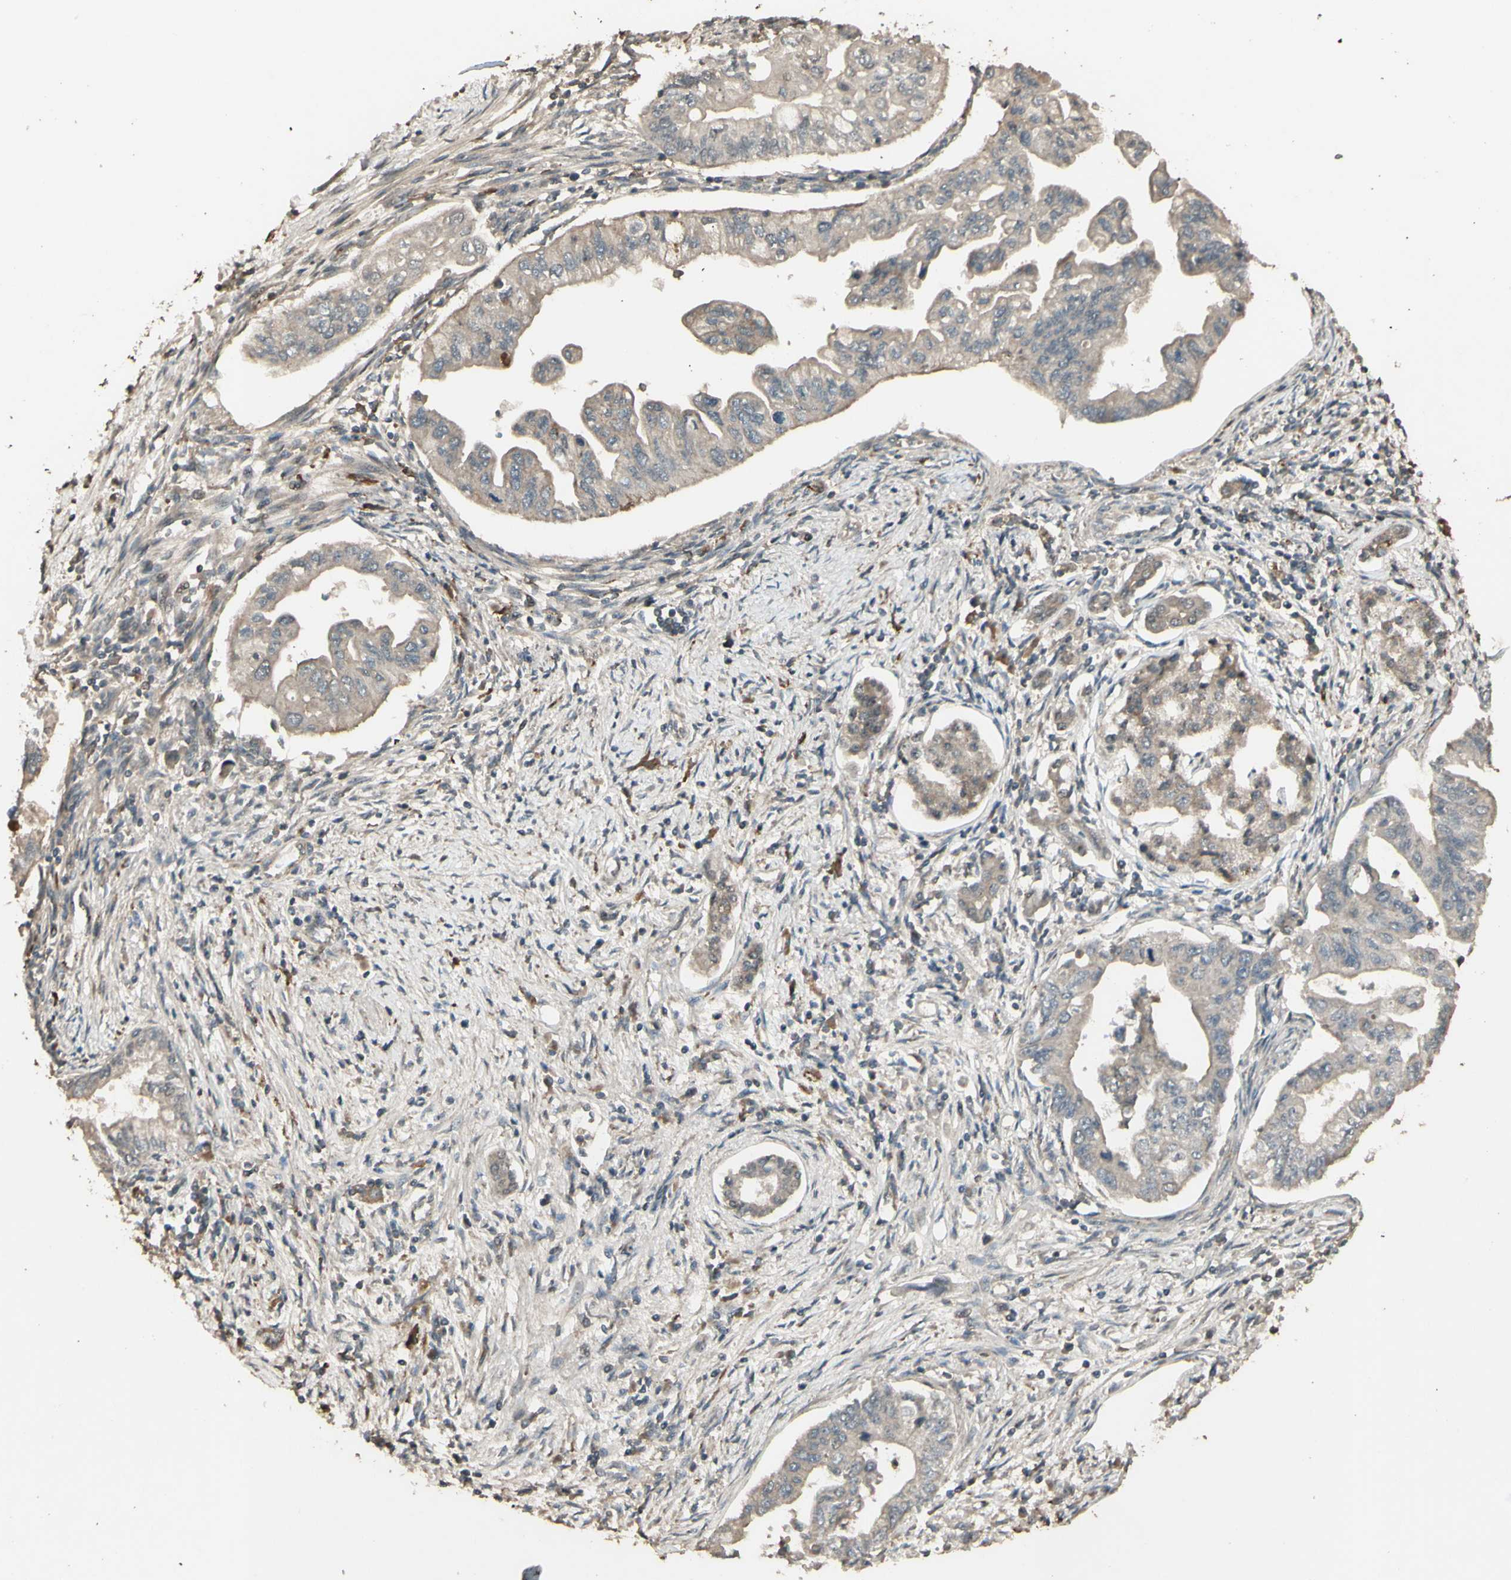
{"staining": {"intensity": "weak", "quantity": ">75%", "location": "cytoplasmic/membranous"}, "tissue": "pancreatic cancer", "cell_type": "Tumor cells", "image_type": "cancer", "snomed": [{"axis": "morphology", "description": "Normal tissue, NOS"}, {"axis": "topography", "description": "Pancreas"}], "caption": "IHC histopathology image of neoplastic tissue: pancreatic cancer stained using immunohistochemistry reveals low levels of weak protein expression localized specifically in the cytoplasmic/membranous of tumor cells, appearing as a cytoplasmic/membranous brown color.", "gene": "GNAS", "patient": {"sex": "male", "age": 42}}